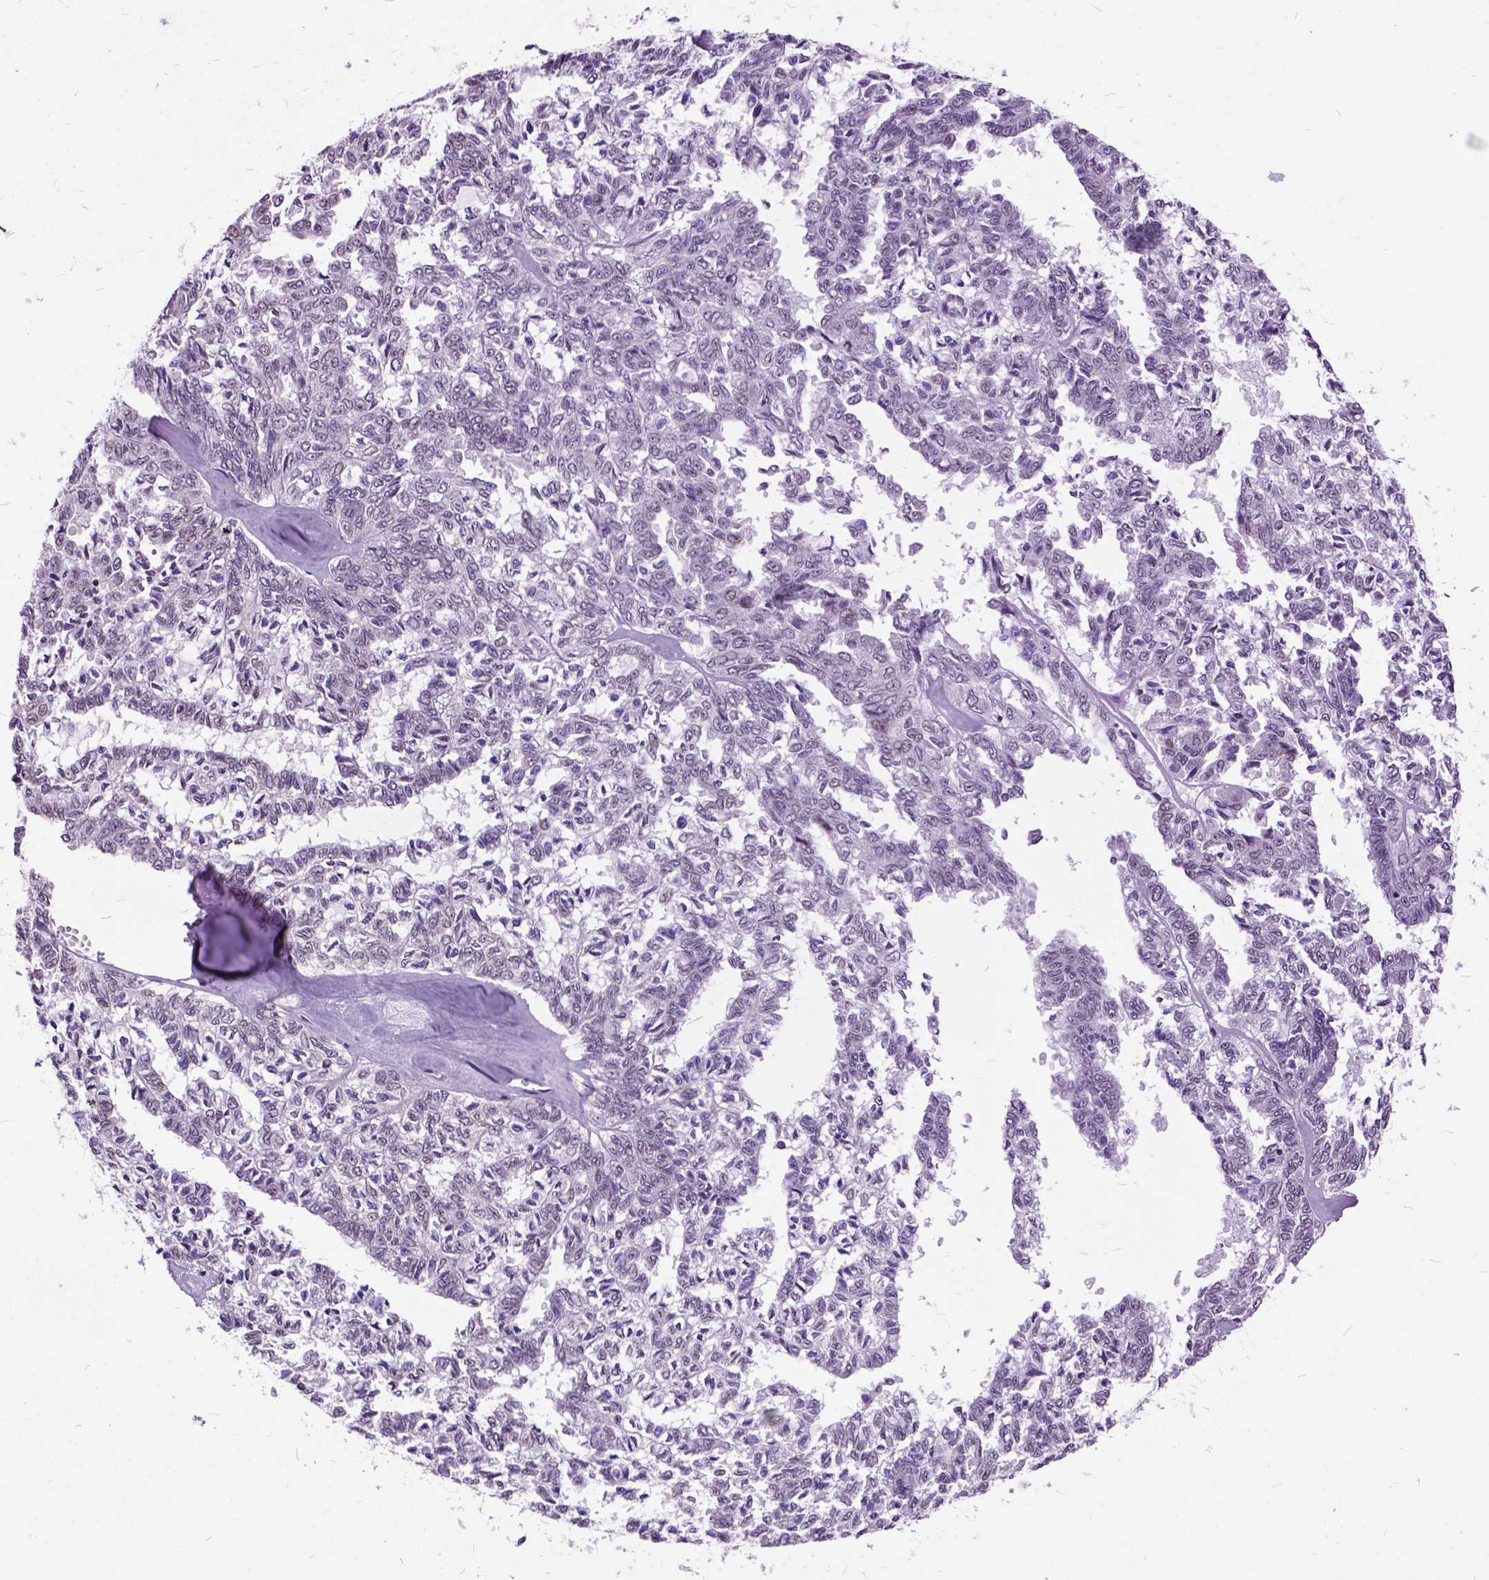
{"staining": {"intensity": "negative", "quantity": "none", "location": "none"}, "tissue": "ovarian cancer", "cell_type": "Tumor cells", "image_type": "cancer", "snomed": [{"axis": "morphology", "description": "Cystadenocarcinoma, serous, NOS"}, {"axis": "topography", "description": "Ovary"}], "caption": "Protein analysis of ovarian cancer (serous cystadenocarcinoma) exhibits no significant positivity in tumor cells.", "gene": "ORC5", "patient": {"sex": "female", "age": 71}}